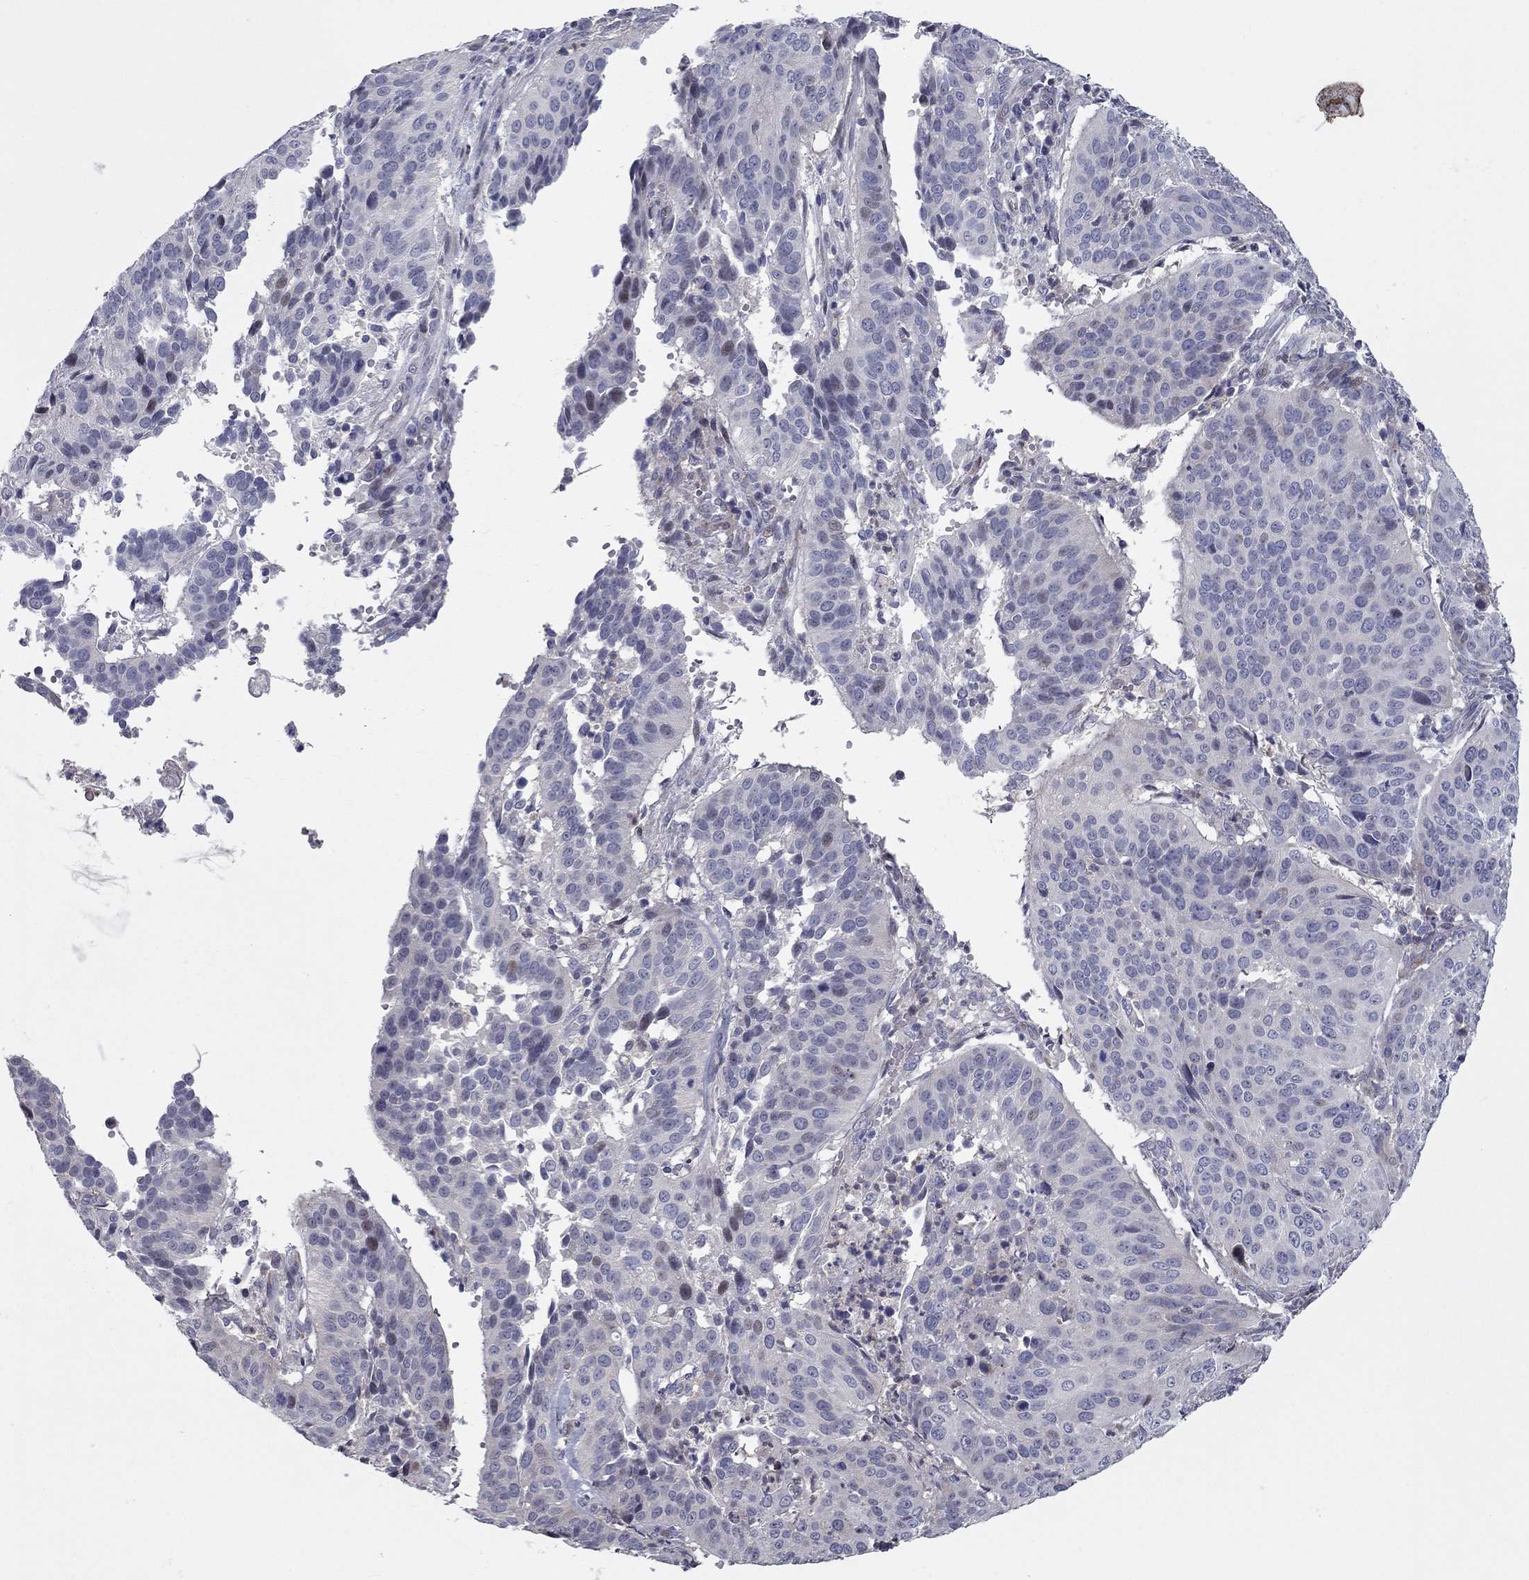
{"staining": {"intensity": "negative", "quantity": "none", "location": "none"}, "tissue": "cervical cancer", "cell_type": "Tumor cells", "image_type": "cancer", "snomed": [{"axis": "morphology", "description": "Normal tissue, NOS"}, {"axis": "morphology", "description": "Squamous cell carcinoma, NOS"}, {"axis": "topography", "description": "Cervix"}], "caption": "DAB (3,3'-diaminobenzidine) immunohistochemical staining of squamous cell carcinoma (cervical) exhibits no significant expression in tumor cells.", "gene": "DUSP7", "patient": {"sex": "female", "age": 39}}